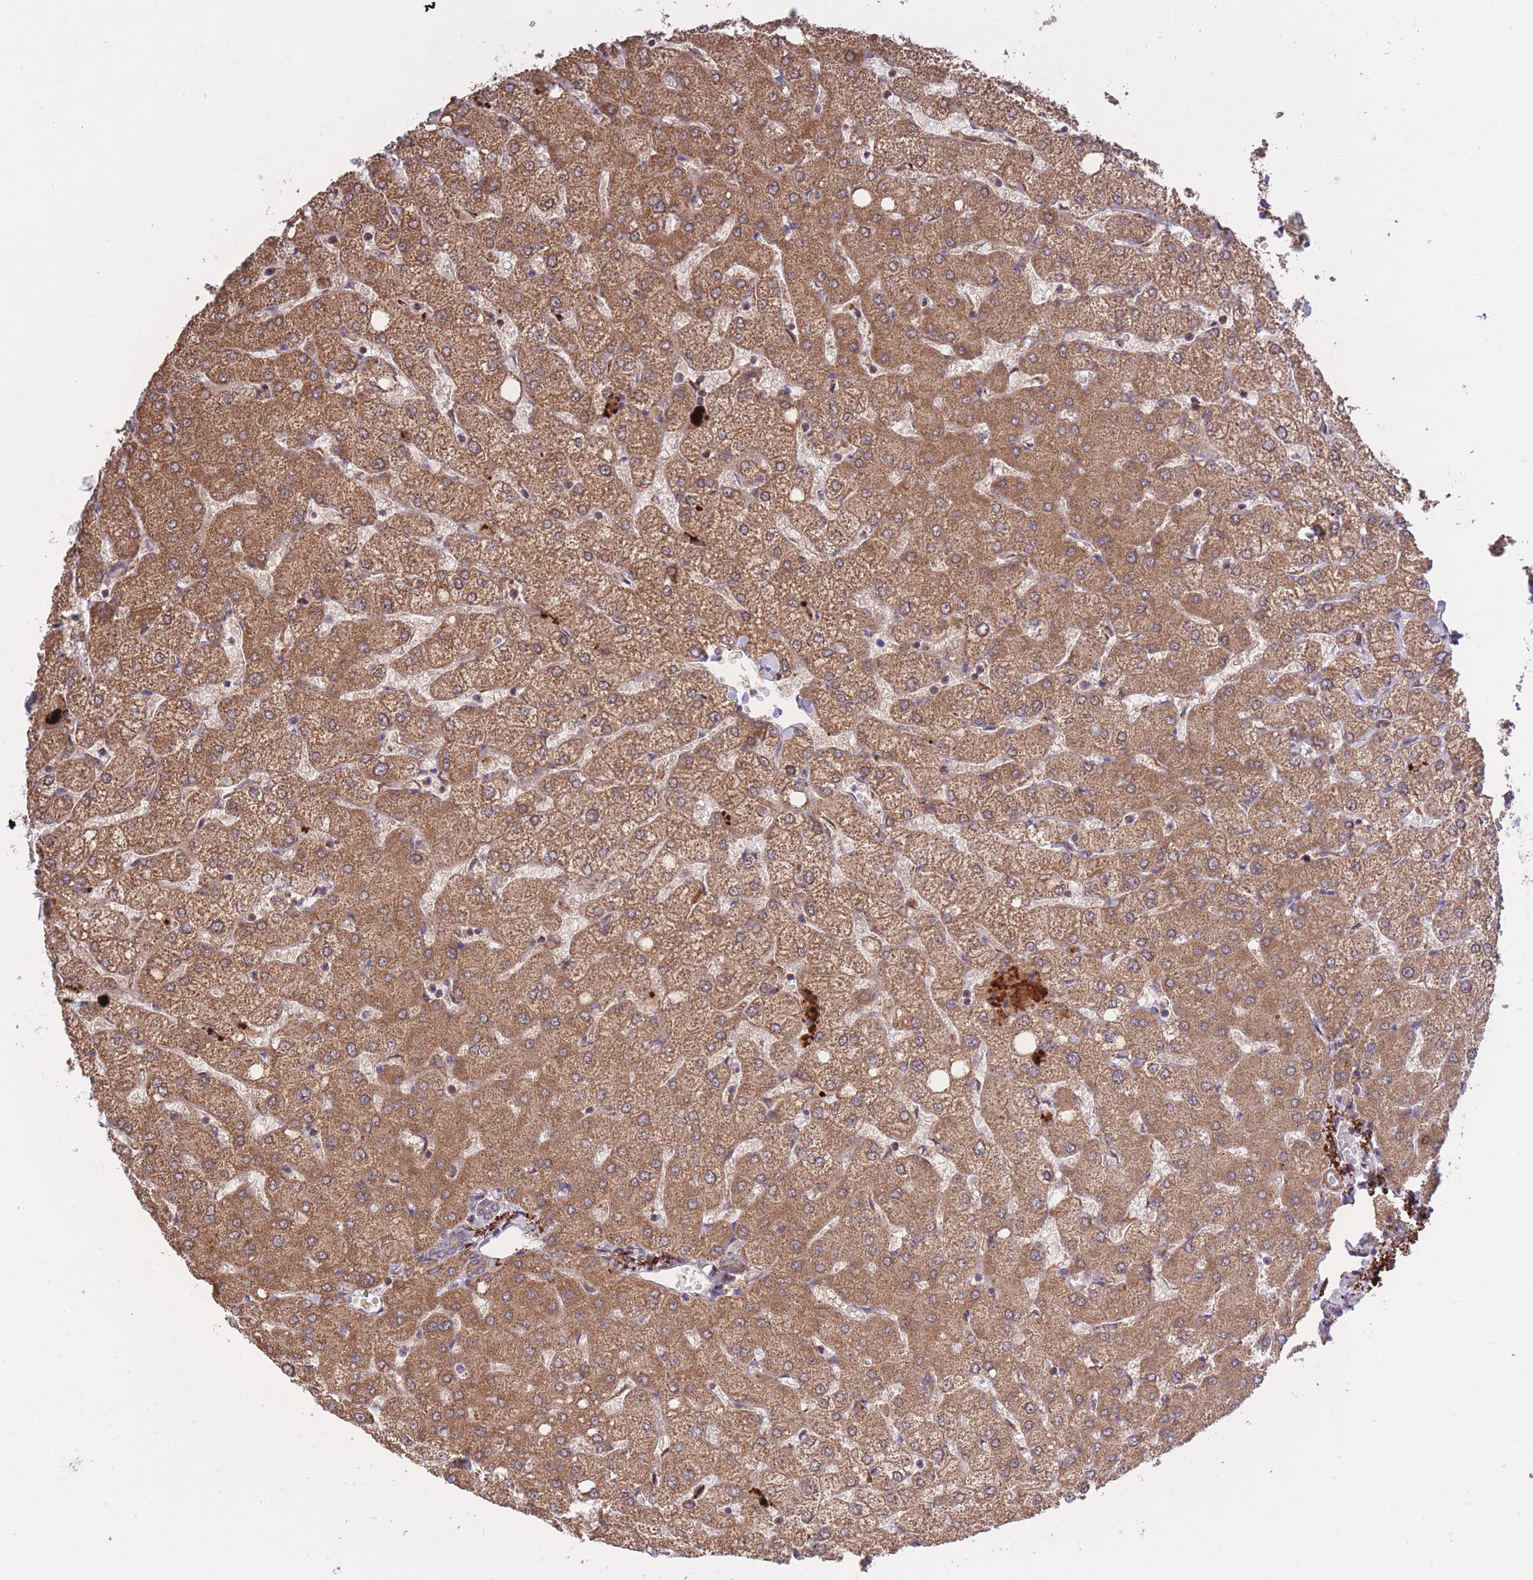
{"staining": {"intensity": "moderate", "quantity": "25%-75%", "location": "cytoplasmic/membranous"}, "tissue": "liver", "cell_type": "Cholangiocytes", "image_type": "normal", "snomed": [{"axis": "morphology", "description": "Normal tissue, NOS"}, {"axis": "topography", "description": "Liver"}], "caption": "Protein staining exhibits moderate cytoplasmic/membranous staining in approximately 25%-75% of cholangiocytes in unremarkable liver. The staining was performed using DAB (3,3'-diaminobenzidine) to visualize the protein expression in brown, while the nuclei were stained in blue with hematoxylin (Magnification: 20x).", "gene": "ATP13A2", "patient": {"sex": "female", "age": 54}}